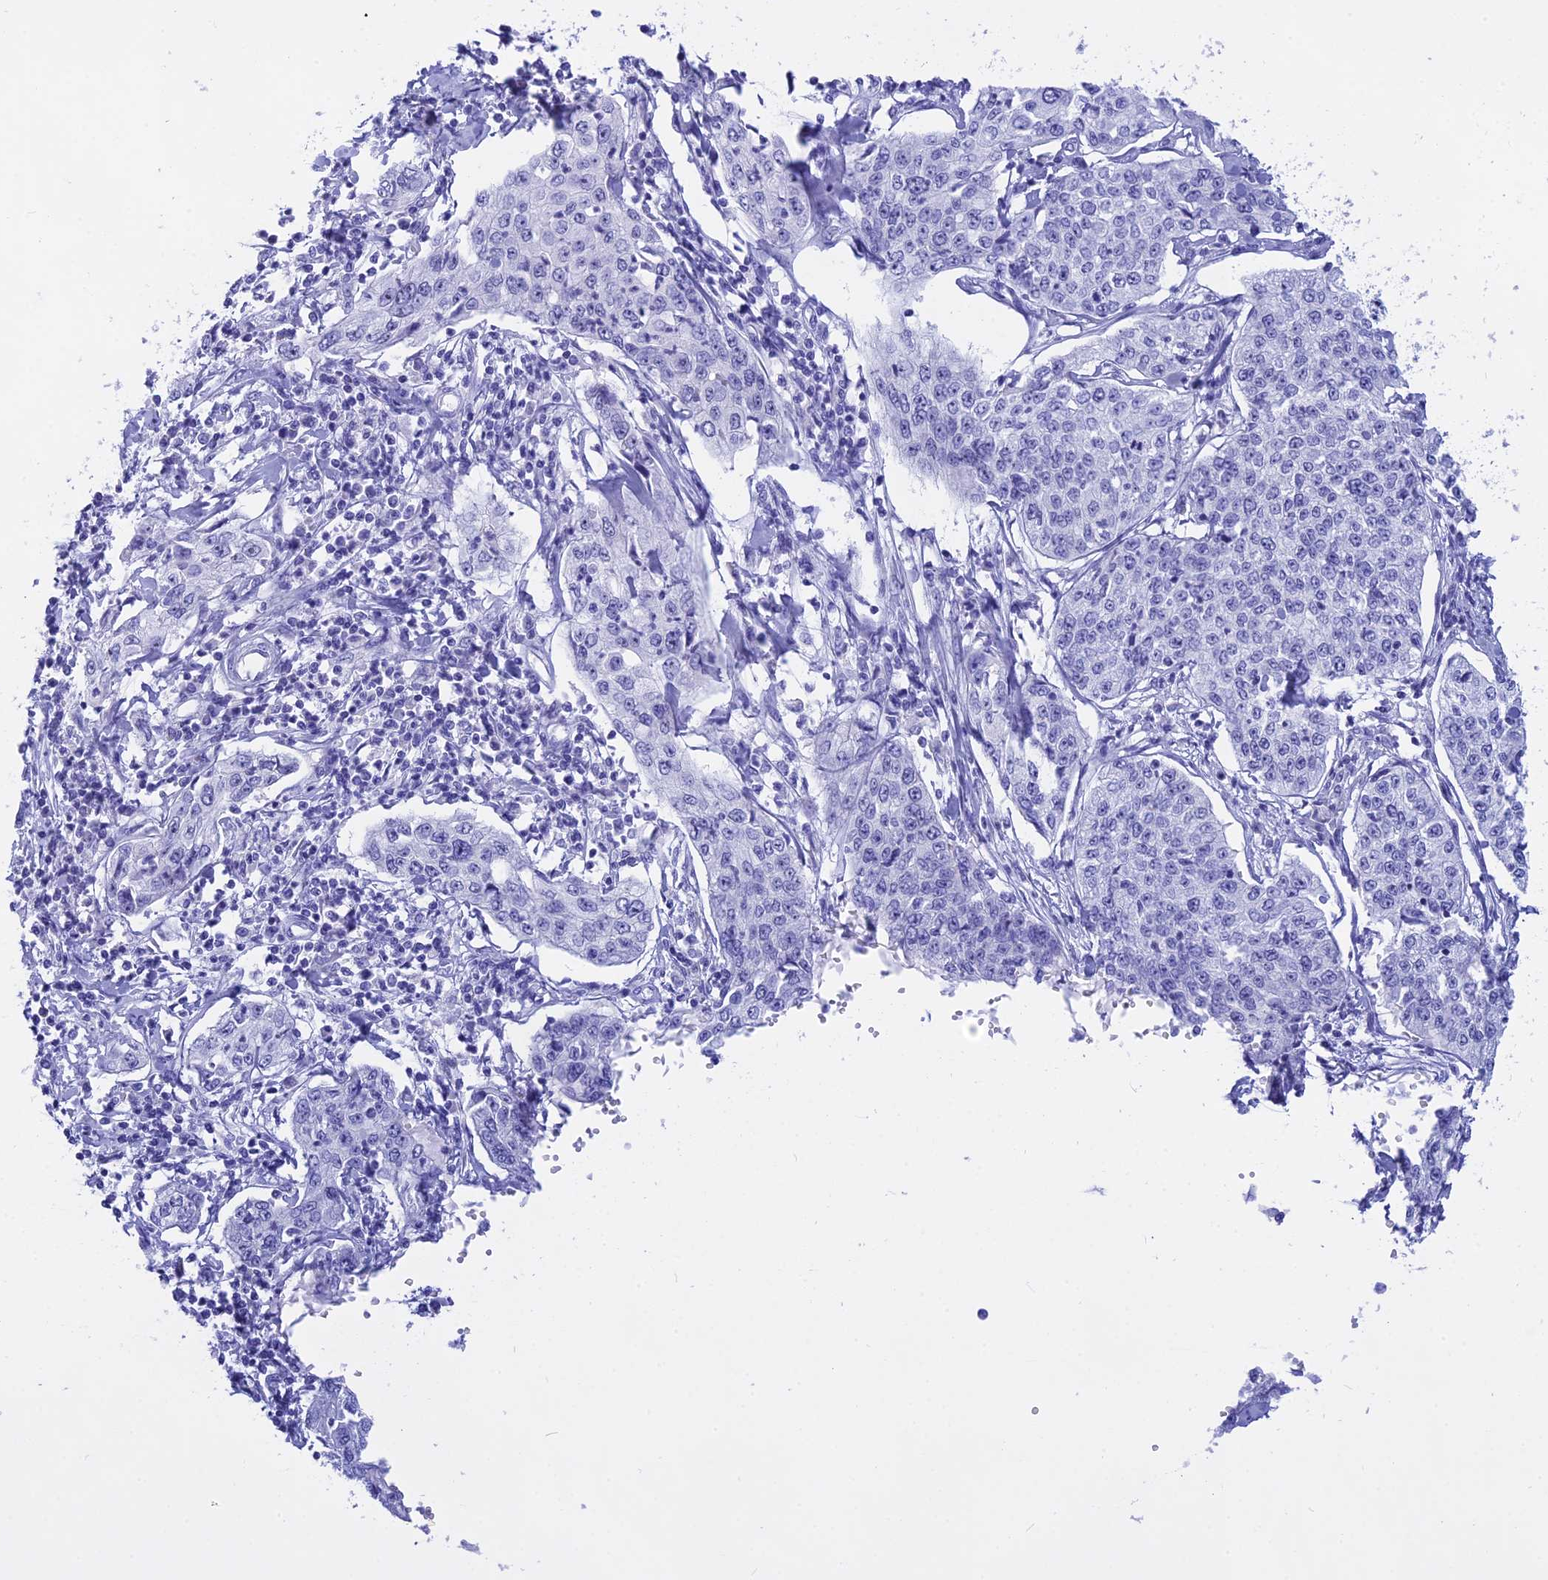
{"staining": {"intensity": "negative", "quantity": "none", "location": "none"}, "tissue": "cervical cancer", "cell_type": "Tumor cells", "image_type": "cancer", "snomed": [{"axis": "morphology", "description": "Squamous cell carcinoma, NOS"}, {"axis": "topography", "description": "Cervix"}], "caption": "Tumor cells show no significant positivity in cervical squamous cell carcinoma. (Stains: DAB (3,3'-diaminobenzidine) immunohistochemistry with hematoxylin counter stain, Microscopy: brightfield microscopy at high magnification).", "gene": "ISCA1", "patient": {"sex": "female", "age": 35}}